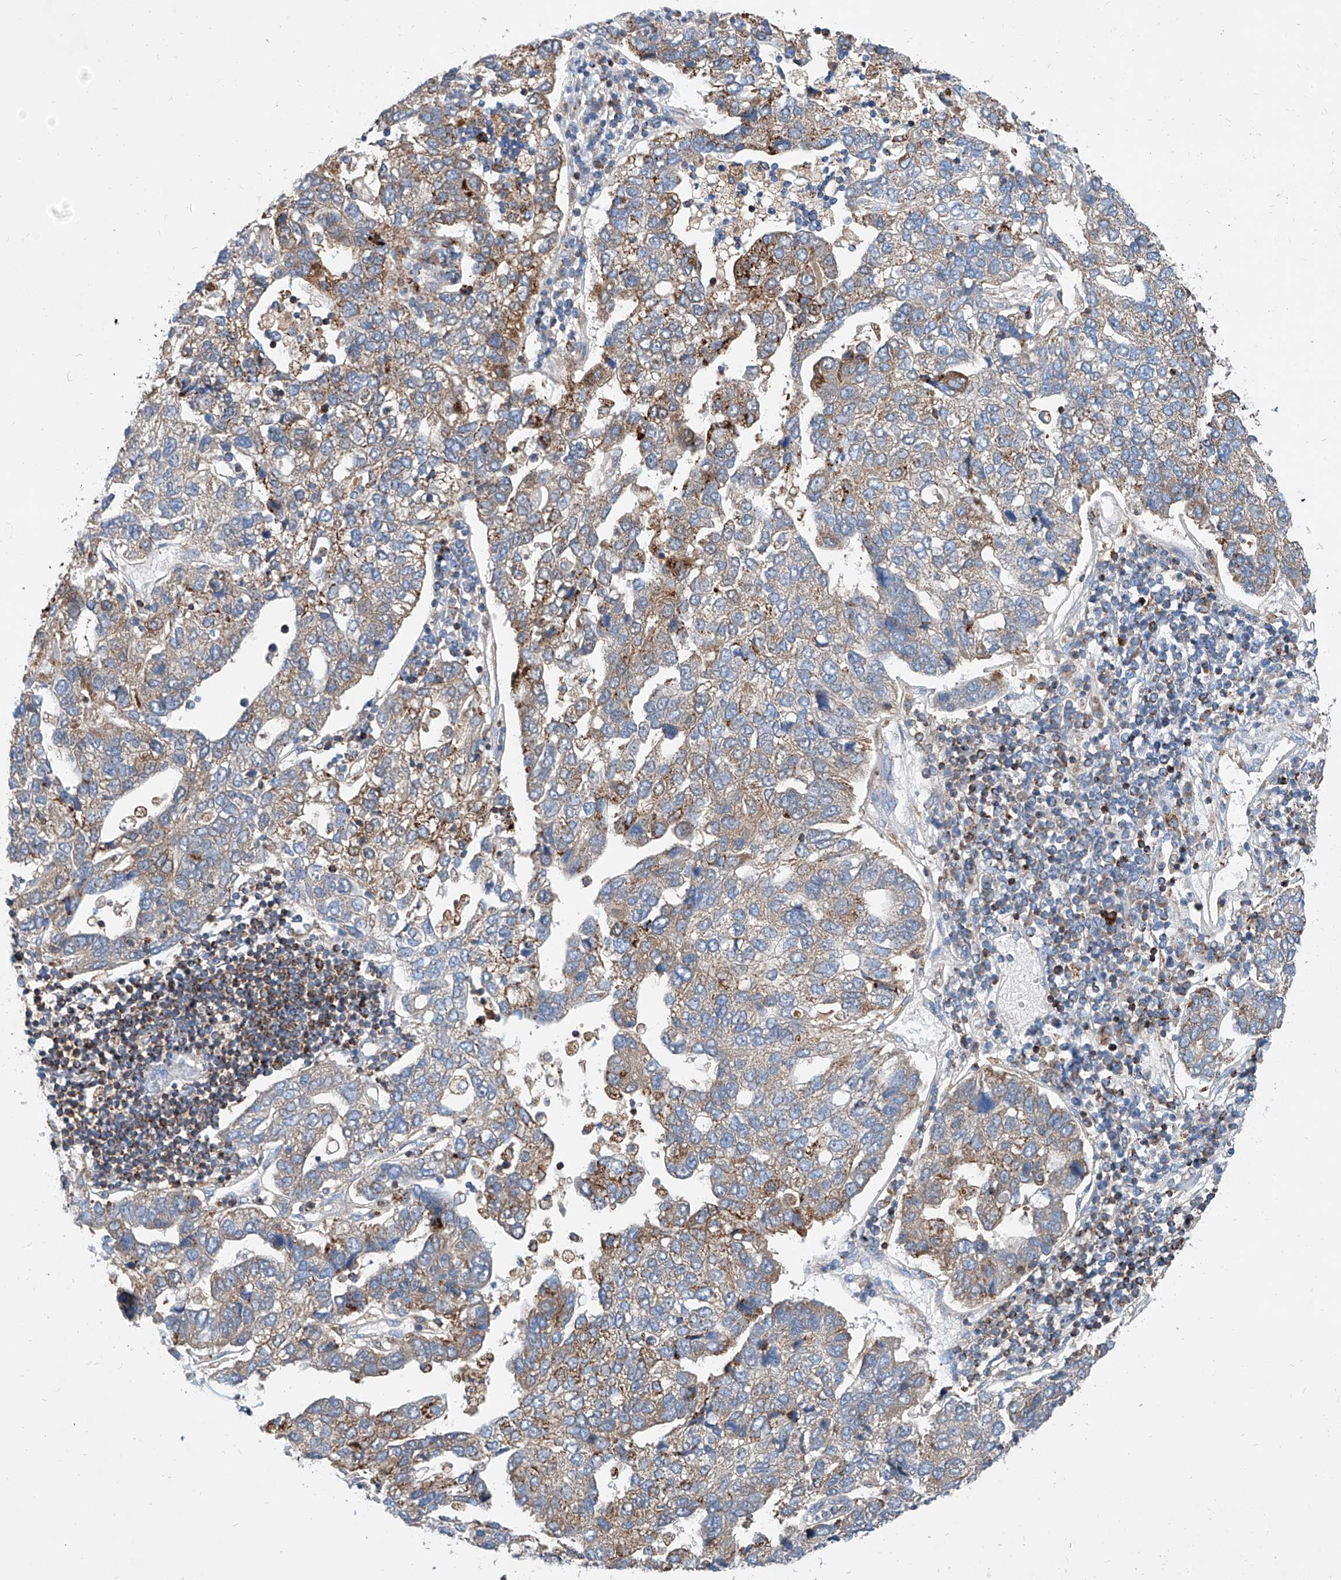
{"staining": {"intensity": "moderate", "quantity": ">75%", "location": "cytoplasmic/membranous"}, "tissue": "pancreatic cancer", "cell_type": "Tumor cells", "image_type": "cancer", "snomed": [{"axis": "morphology", "description": "Adenocarcinoma, NOS"}, {"axis": "topography", "description": "Pancreas"}], "caption": "About >75% of tumor cells in human adenocarcinoma (pancreatic) exhibit moderate cytoplasmic/membranous protein expression as visualized by brown immunohistochemical staining.", "gene": "CPNE5", "patient": {"sex": "female", "age": 61}}